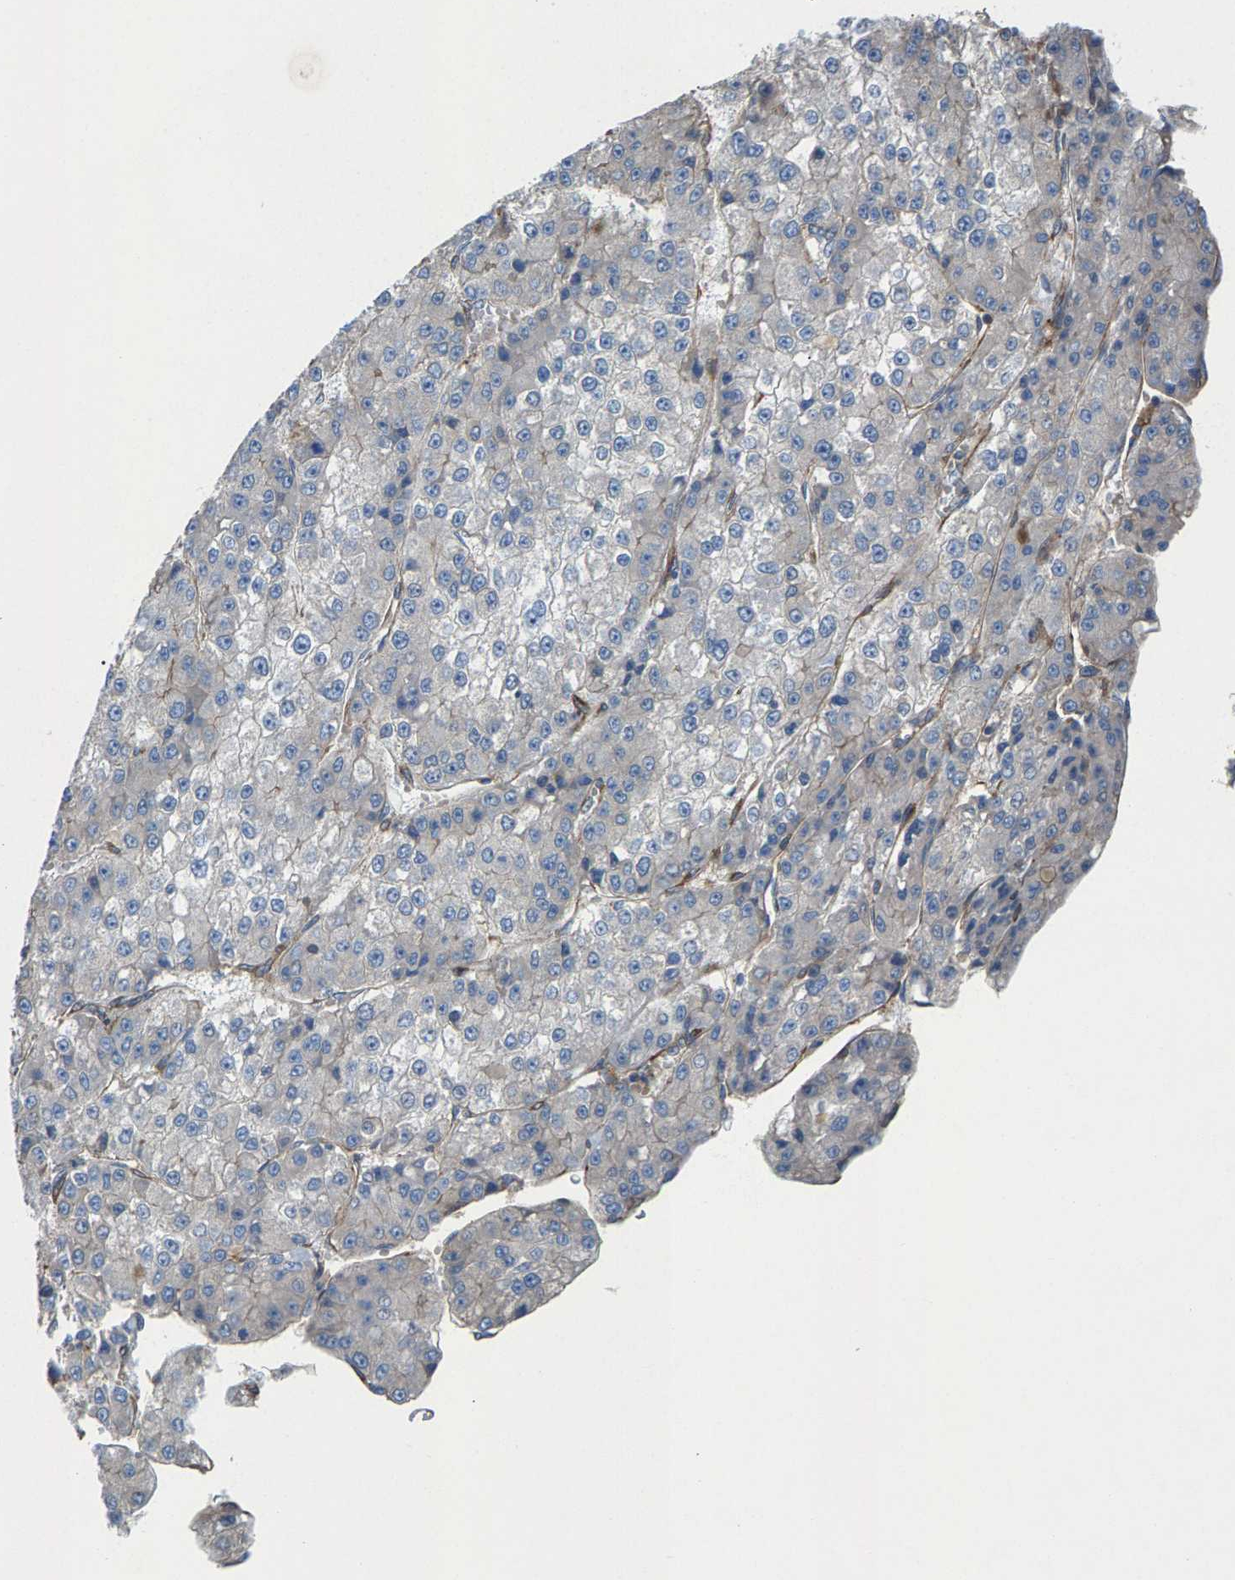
{"staining": {"intensity": "negative", "quantity": "none", "location": "none"}, "tissue": "liver cancer", "cell_type": "Tumor cells", "image_type": "cancer", "snomed": [{"axis": "morphology", "description": "Carcinoma, Hepatocellular, NOS"}, {"axis": "topography", "description": "Liver"}], "caption": "A high-resolution image shows IHC staining of liver cancer (hepatocellular carcinoma), which displays no significant expression in tumor cells.", "gene": "PDCL", "patient": {"sex": "female", "age": 73}}